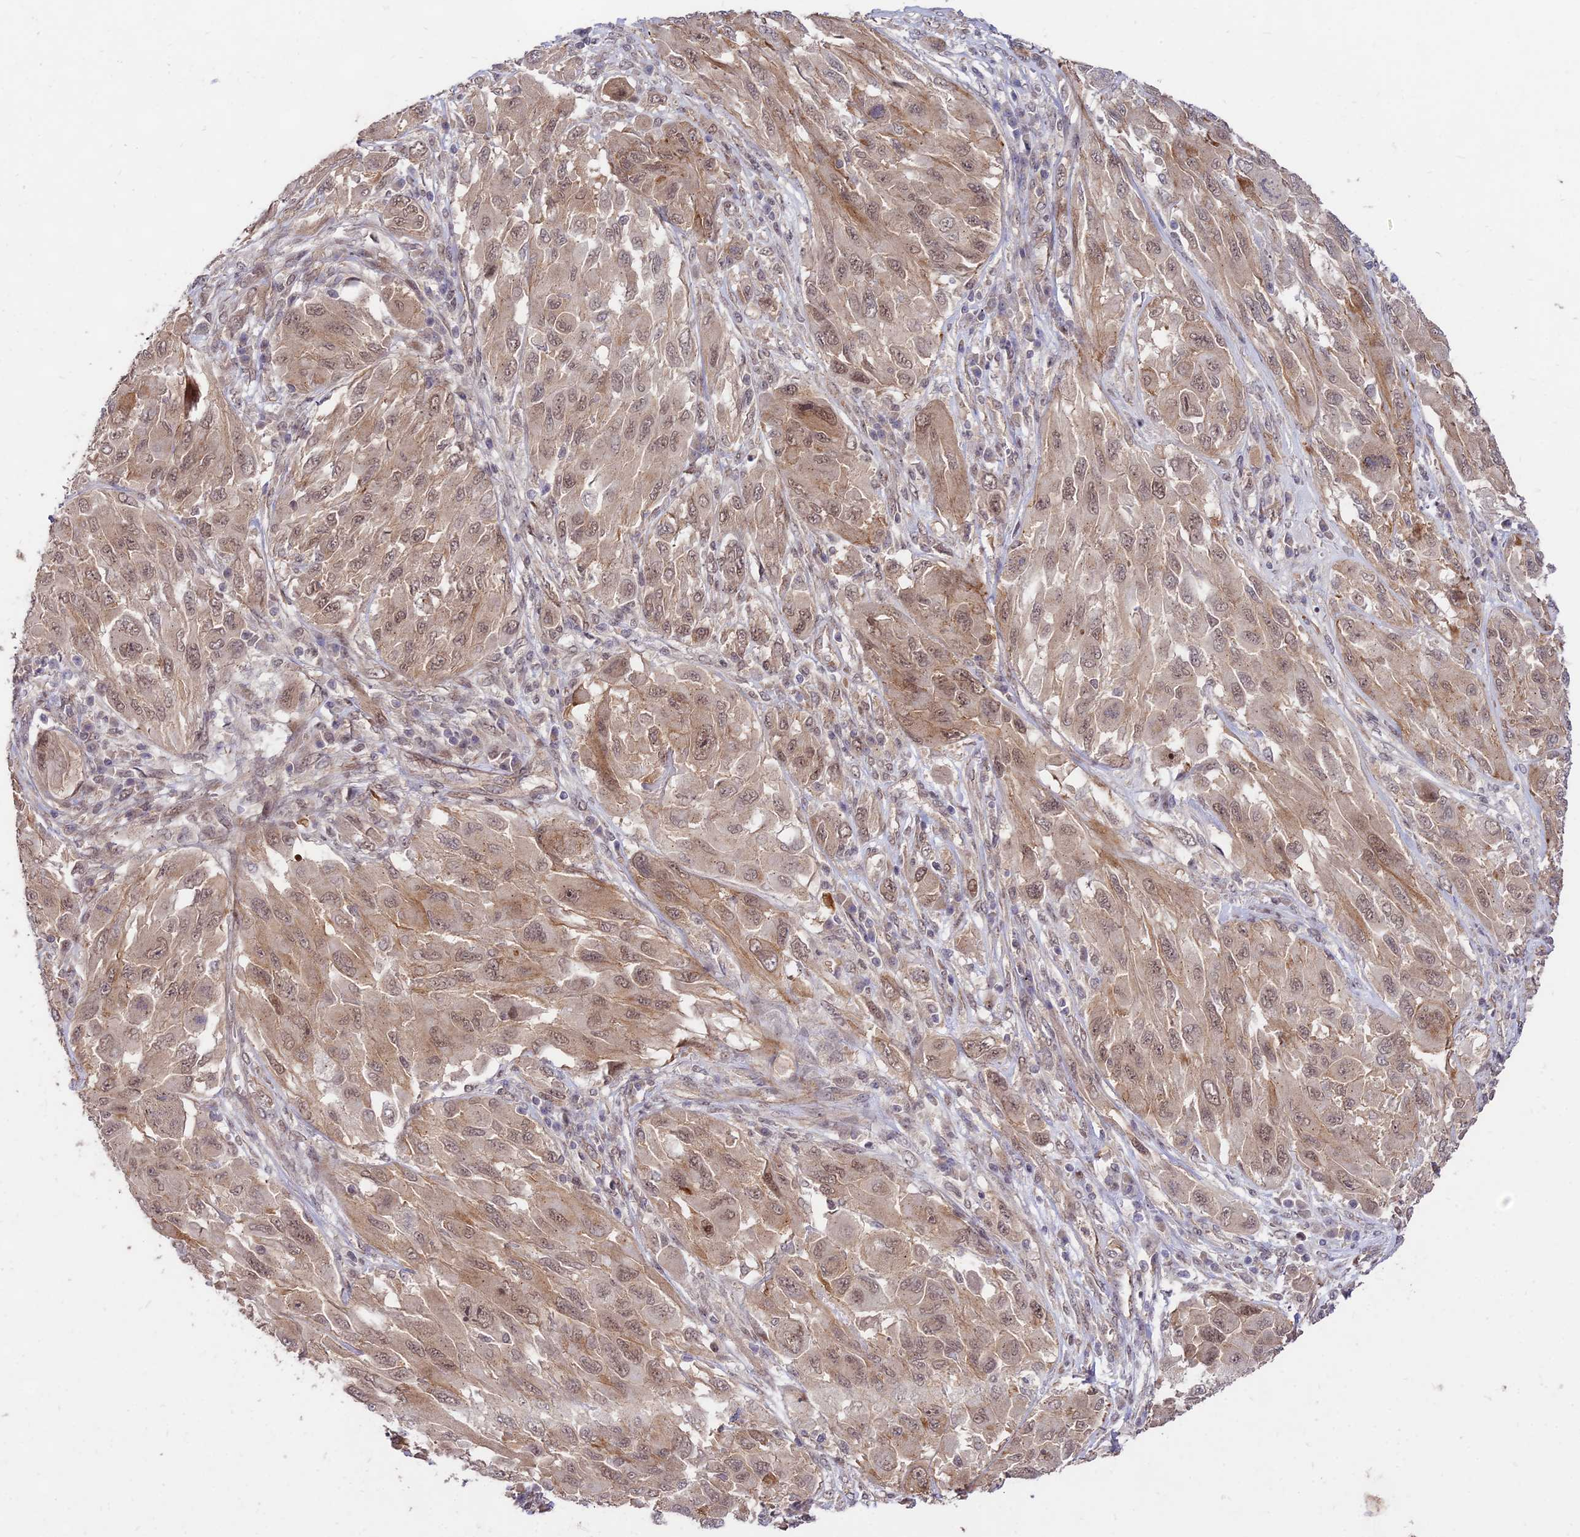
{"staining": {"intensity": "moderate", "quantity": ">75%", "location": "cytoplasmic/membranous,nuclear"}, "tissue": "melanoma", "cell_type": "Tumor cells", "image_type": "cancer", "snomed": [{"axis": "morphology", "description": "Malignant melanoma, NOS"}, {"axis": "topography", "description": "Skin"}], "caption": "Malignant melanoma tissue exhibits moderate cytoplasmic/membranous and nuclear positivity in approximately >75% of tumor cells (Stains: DAB (3,3'-diaminobenzidine) in brown, nuclei in blue, Microscopy: brightfield microscopy at high magnification).", "gene": "ZNF85", "patient": {"sex": "female", "age": 91}}